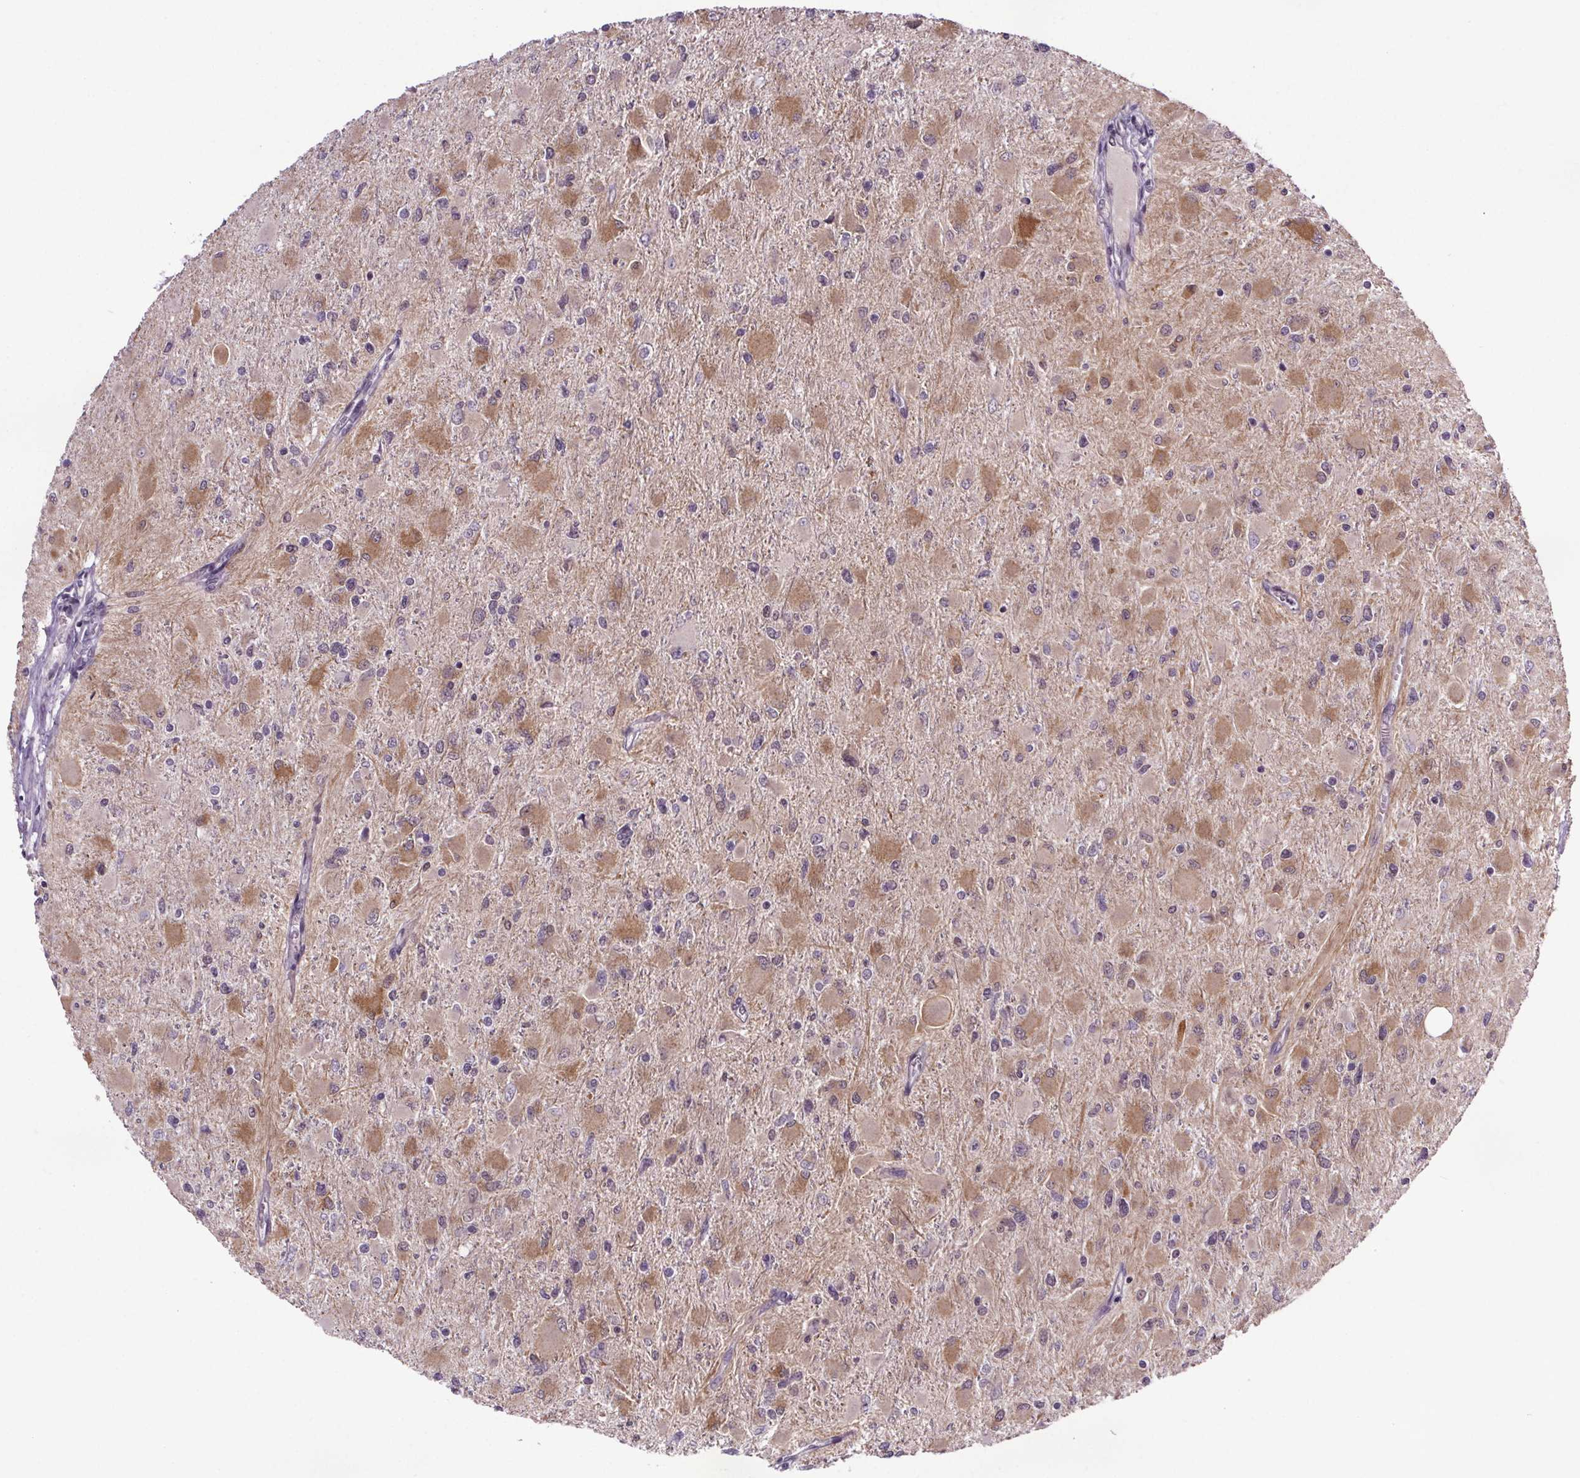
{"staining": {"intensity": "negative", "quantity": "none", "location": "none"}, "tissue": "glioma", "cell_type": "Tumor cells", "image_type": "cancer", "snomed": [{"axis": "morphology", "description": "Glioma, malignant, High grade"}, {"axis": "topography", "description": "Cerebral cortex"}], "caption": "Immunohistochemistry micrograph of neoplastic tissue: human glioma stained with DAB exhibits no significant protein expression in tumor cells.", "gene": "ATMIN", "patient": {"sex": "female", "age": 36}}